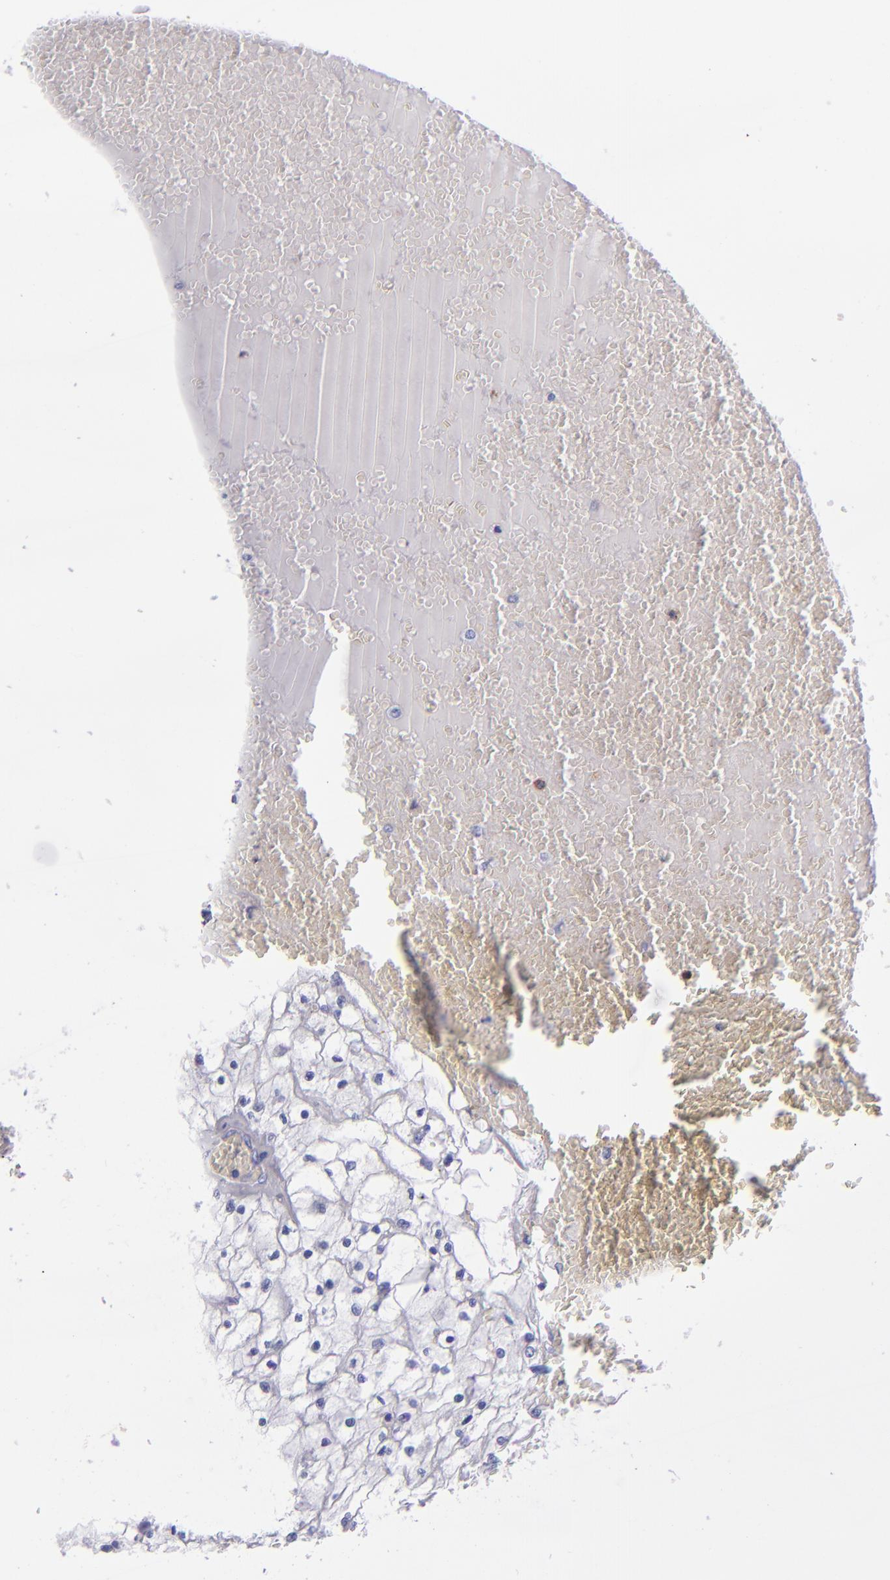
{"staining": {"intensity": "negative", "quantity": "none", "location": "none"}, "tissue": "renal cancer", "cell_type": "Tumor cells", "image_type": "cancer", "snomed": [{"axis": "morphology", "description": "Adenocarcinoma, NOS"}, {"axis": "topography", "description": "Kidney"}], "caption": "Immunohistochemistry photomicrograph of adenocarcinoma (renal) stained for a protein (brown), which reveals no expression in tumor cells.", "gene": "CR1", "patient": {"sex": "male", "age": 61}}